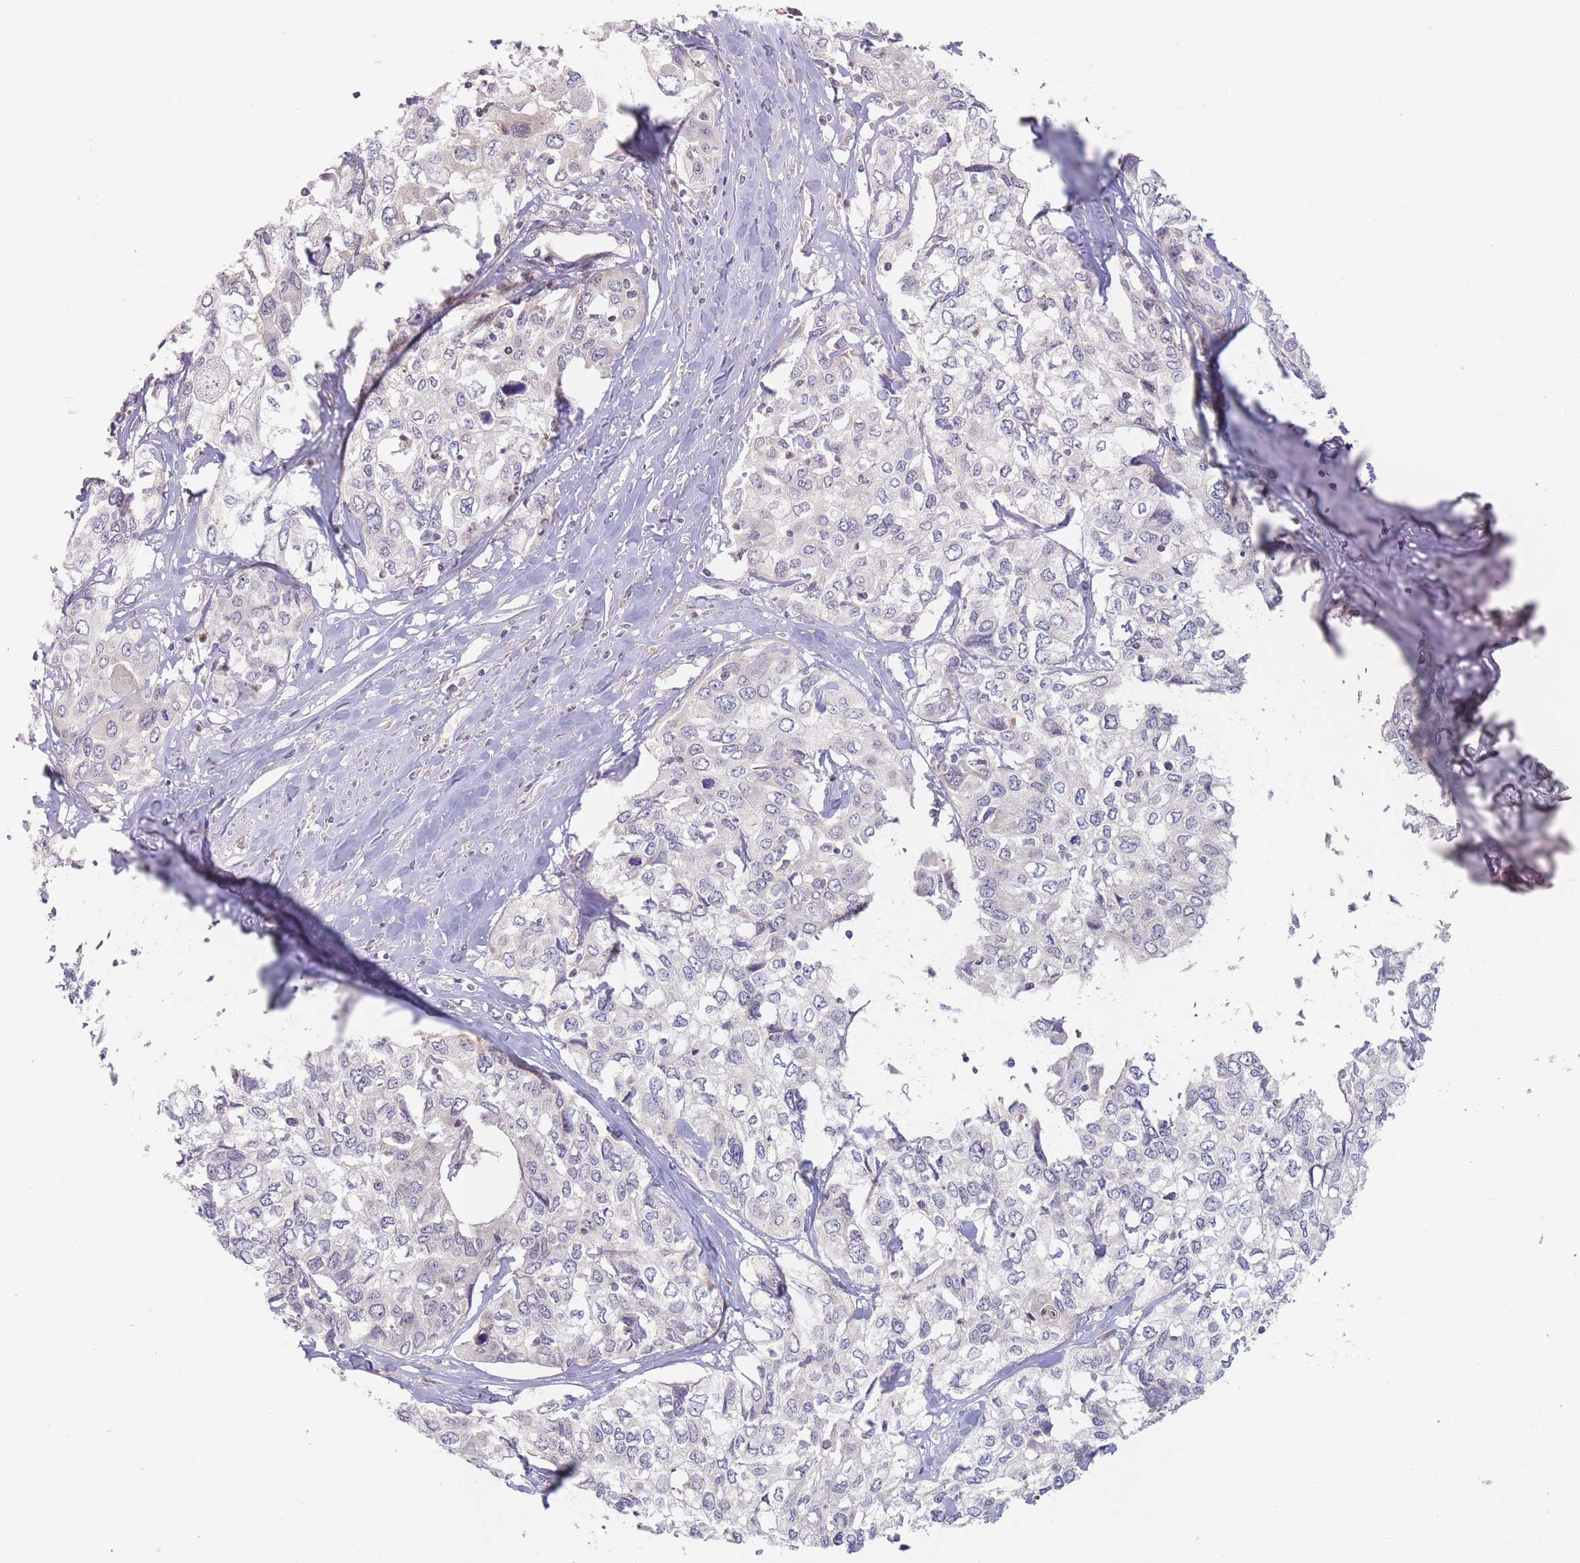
{"staining": {"intensity": "negative", "quantity": "none", "location": "none"}, "tissue": "cervical cancer", "cell_type": "Tumor cells", "image_type": "cancer", "snomed": [{"axis": "morphology", "description": "Squamous cell carcinoma, NOS"}, {"axis": "topography", "description": "Cervix"}], "caption": "The histopathology image demonstrates no significant staining in tumor cells of squamous cell carcinoma (cervical).", "gene": "PPM1A", "patient": {"sex": "female", "age": 31}}